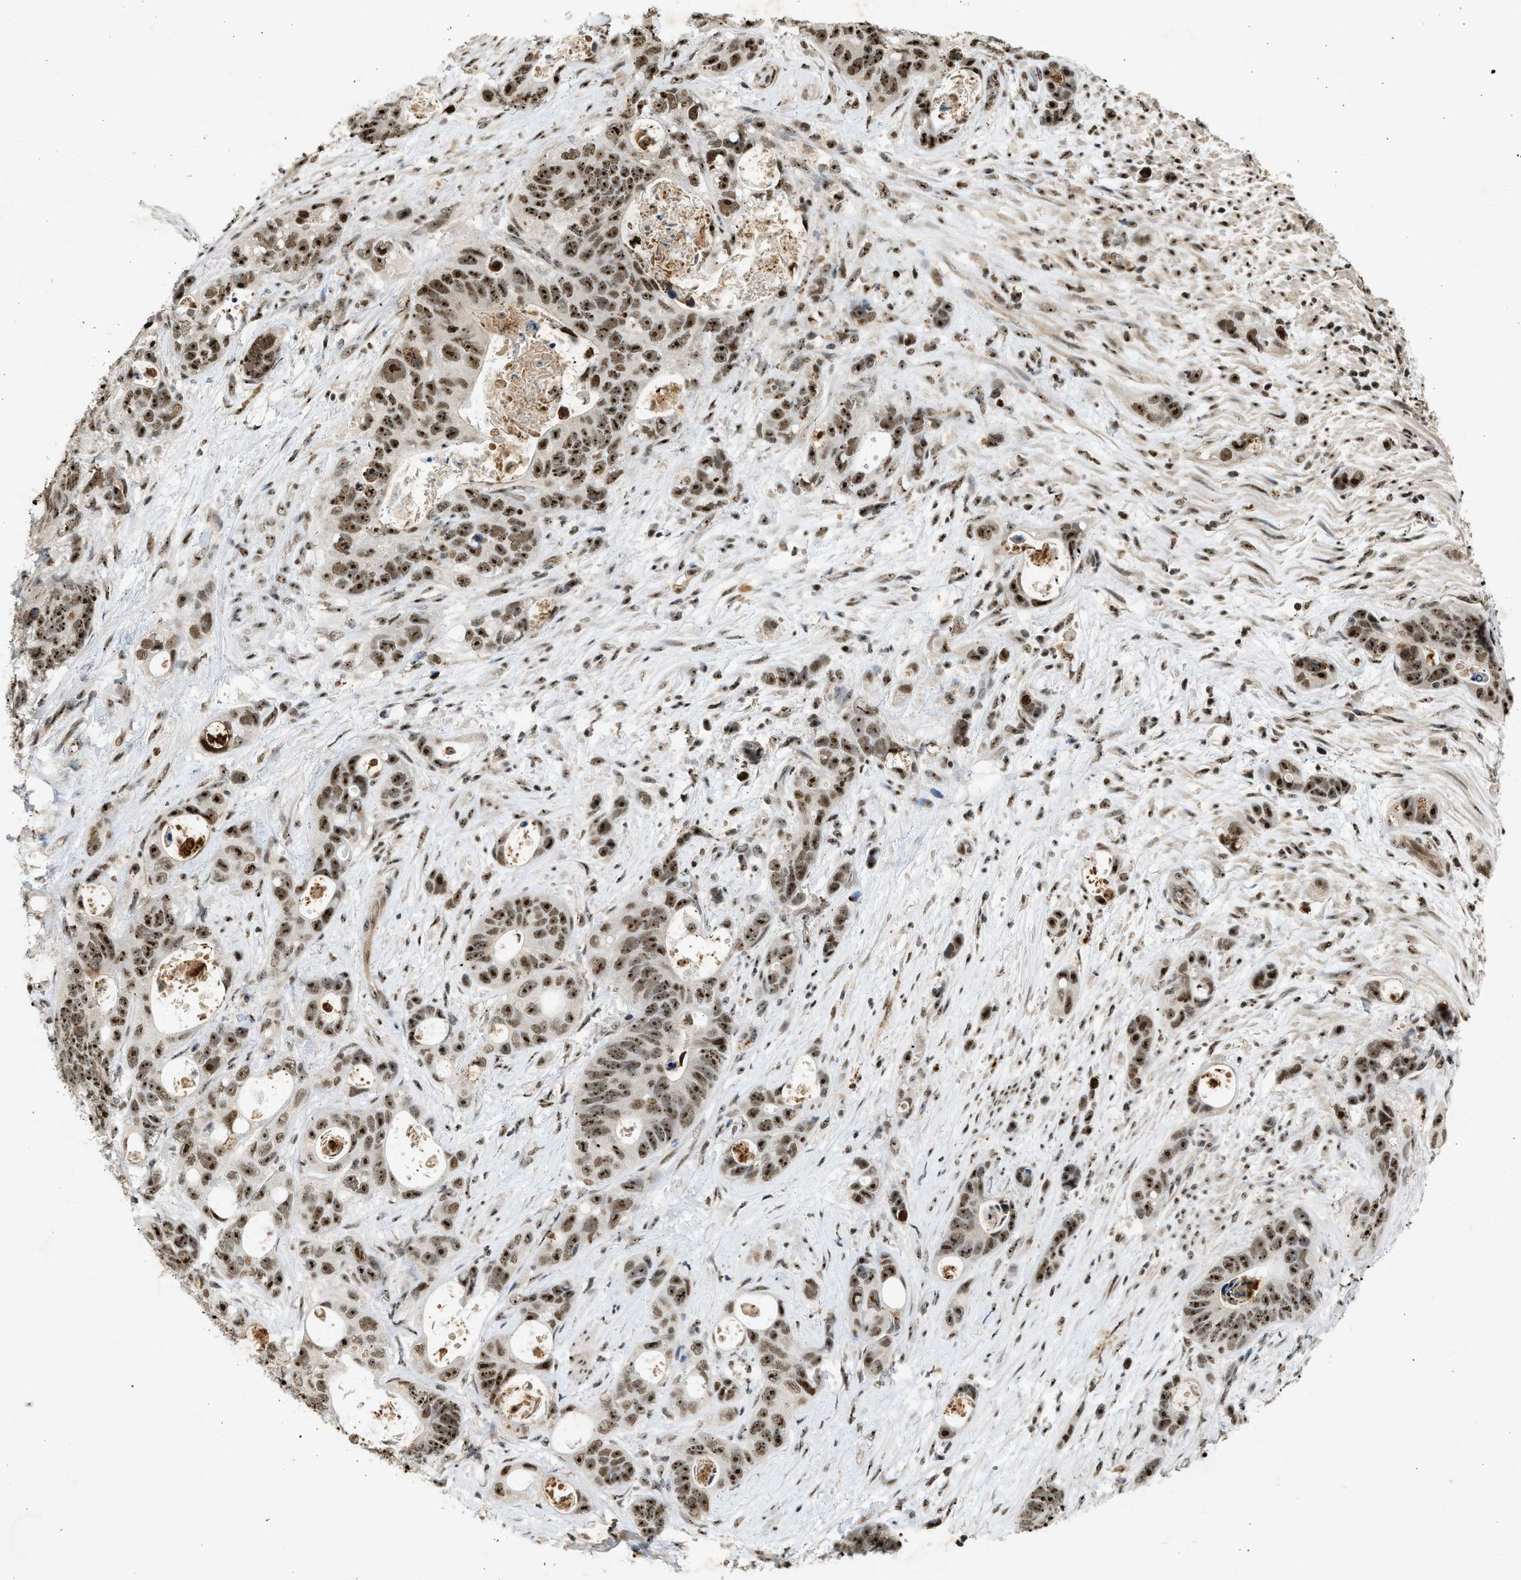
{"staining": {"intensity": "strong", "quantity": ">75%", "location": "nuclear"}, "tissue": "stomach cancer", "cell_type": "Tumor cells", "image_type": "cancer", "snomed": [{"axis": "morphology", "description": "Normal tissue, NOS"}, {"axis": "morphology", "description": "Adenocarcinoma, NOS"}, {"axis": "topography", "description": "Stomach"}], "caption": "A high-resolution micrograph shows immunohistochemistry staining of adenocarcinoma (stomach), which shows strong nuclear expression in approximately >75% of tumor cells.", "gene": "TFDP2", "patient": {"sex": "female", "age": 89}}